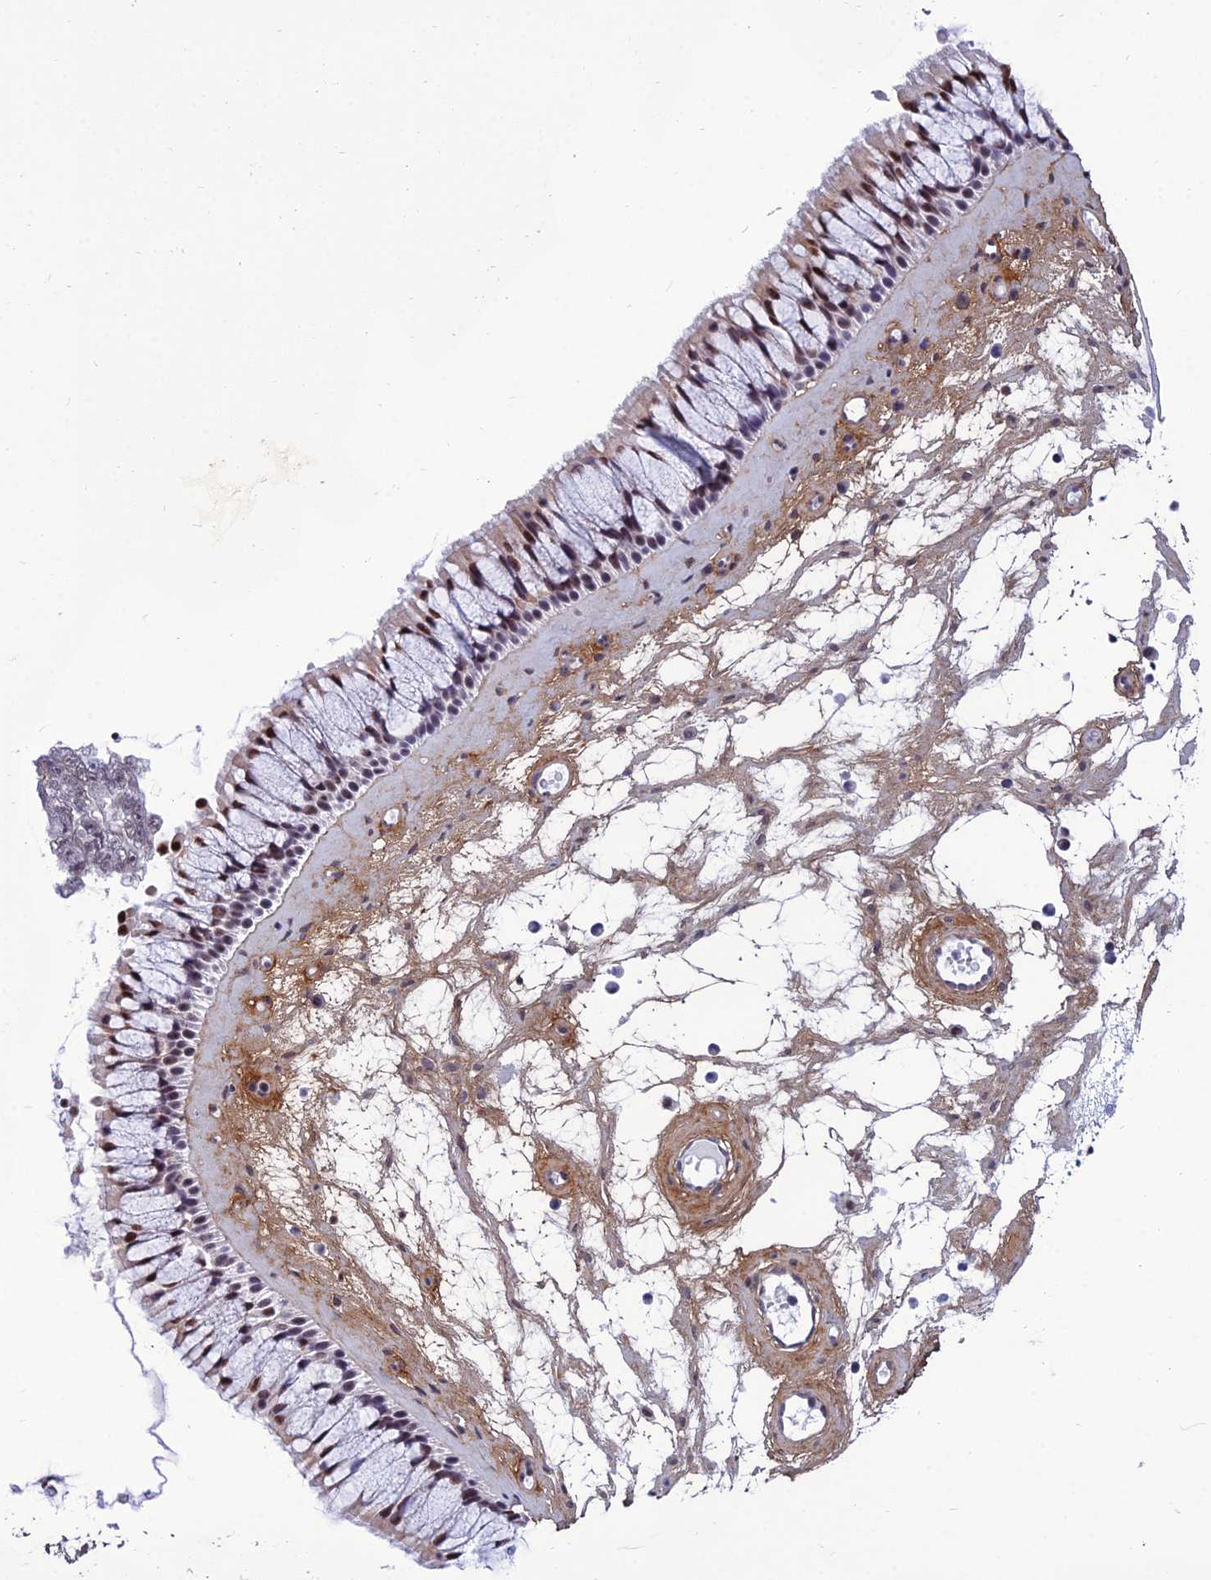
{"staining": {"intensity": "strong", "quantity": "<25%", "location": "cytoplasmic/membranous,nuclear"}, "tissue": "nasopharynx", "cell_type": "Respiratory epithelial cells", "image_type": "normal", "snomed": [{"axis": "morphology", "description": "Normal tissue, NOS"}, {"axis": "topography", "description": "Nasopharynx"}], "caption": "The histopathology image exhibits staining of benign nasopharynx, revealing strong cytoplasmic/membranous,nuclear protein positivity (brown color) within respiratory epithelial cells.", "gene": "RSRC1", "patient": {"sex": "male", "age": 64}}